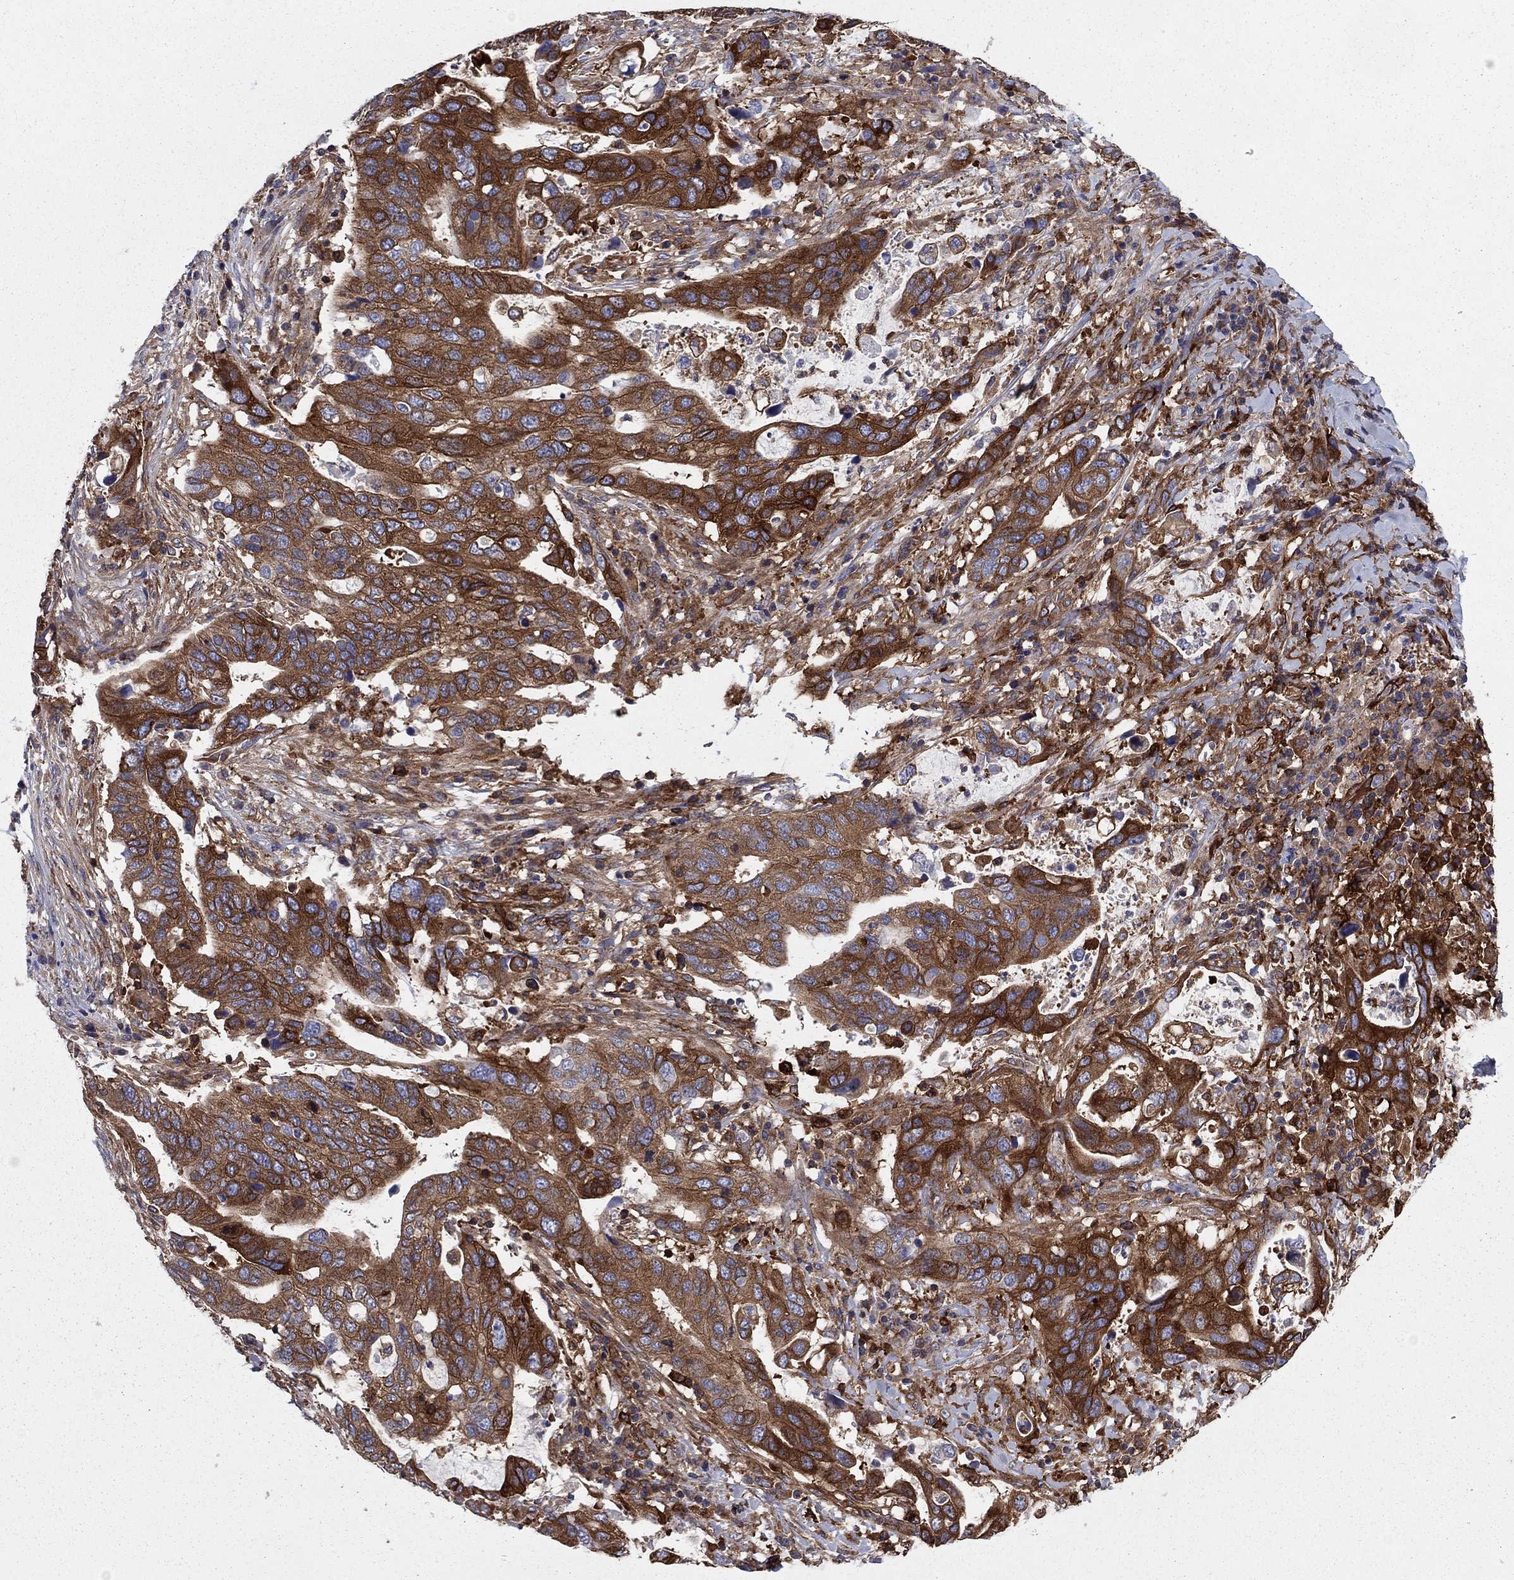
{"staining": {"intensity": "strong", "quantity": ">75%", "location": "cytoplasmic/membranous"}, "tissue": "stomach cancer", "cell_type": "Tumor cells", "image_type": "cancer", "snomed": [{"axis": "morphology", "description": "Adenocarcinoma, NOS"}, {"axis": "topography", "description": "Stomach"}], "caption": "Tumor cells display high levels of strong cytoplasmic/membranous expression in about >75% of cells in human stomach cancer (adenocarcinoma). (IHC, brightfield microscopy, high magnification).", "gene": "EHBP1L1", "patient": {"sex": "male", "age": 54}}